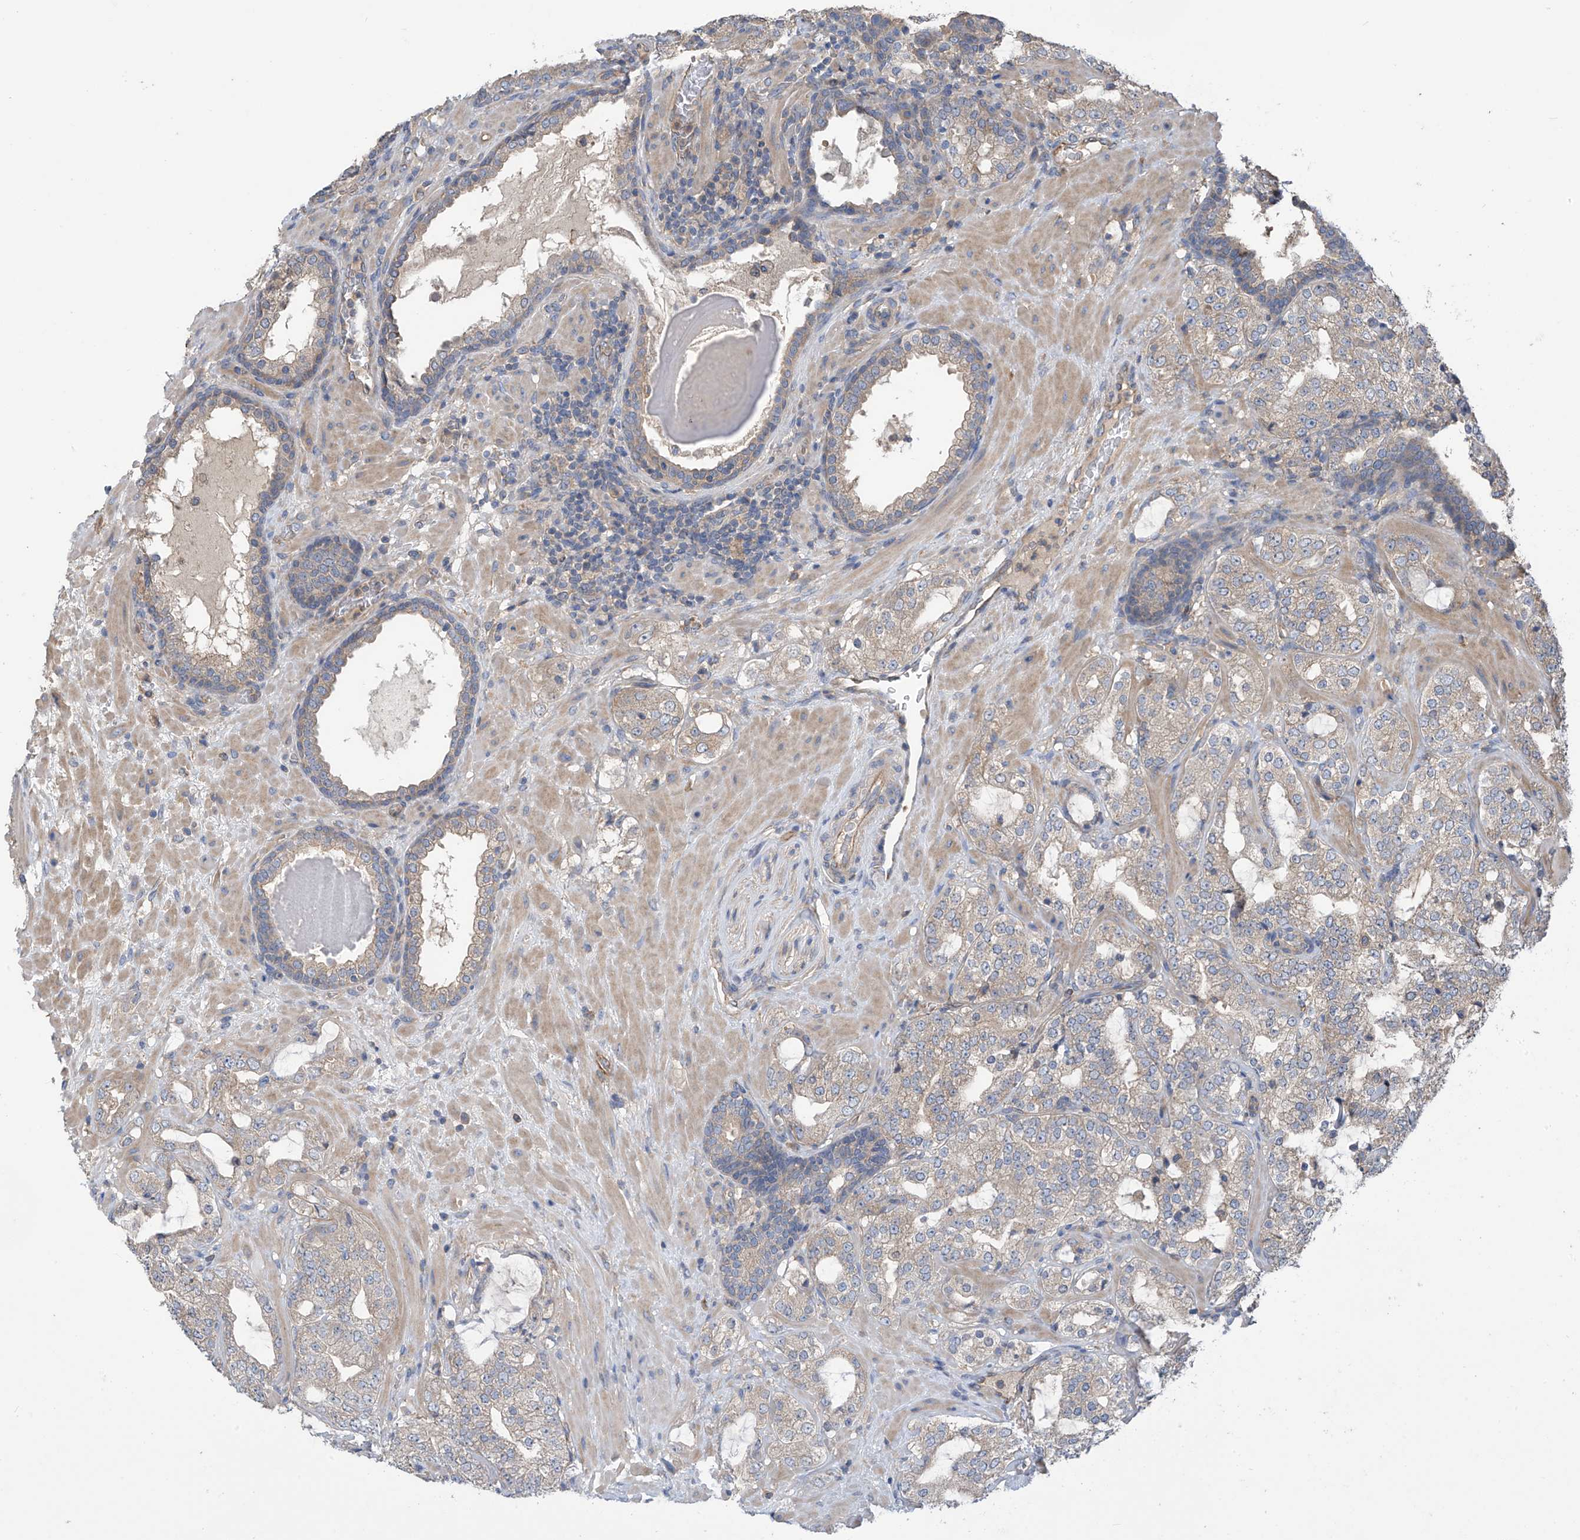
{"staining": {"intensity": "weak", "quantity": ">75%", "location": "cytoplasmic/membranous"}, "tissue": "prostate cancer", "cell_type": "Tumor cells", "image_type": "cancer", "snomed": [{"axis": "morphology", "description": "Adenocarcinoma, High grade"}, {"axis": "topography", "description": "Prostate"}], "caption": "Immunohistochemical staining of human adenocarcinoma (high-grade) (prostate) displays weak cytoplasmic/membranous protein staining in approximately >75% of tumor cells.", "gene": "PHACTR4", "patient": {"sex": "male", "age": 64}}